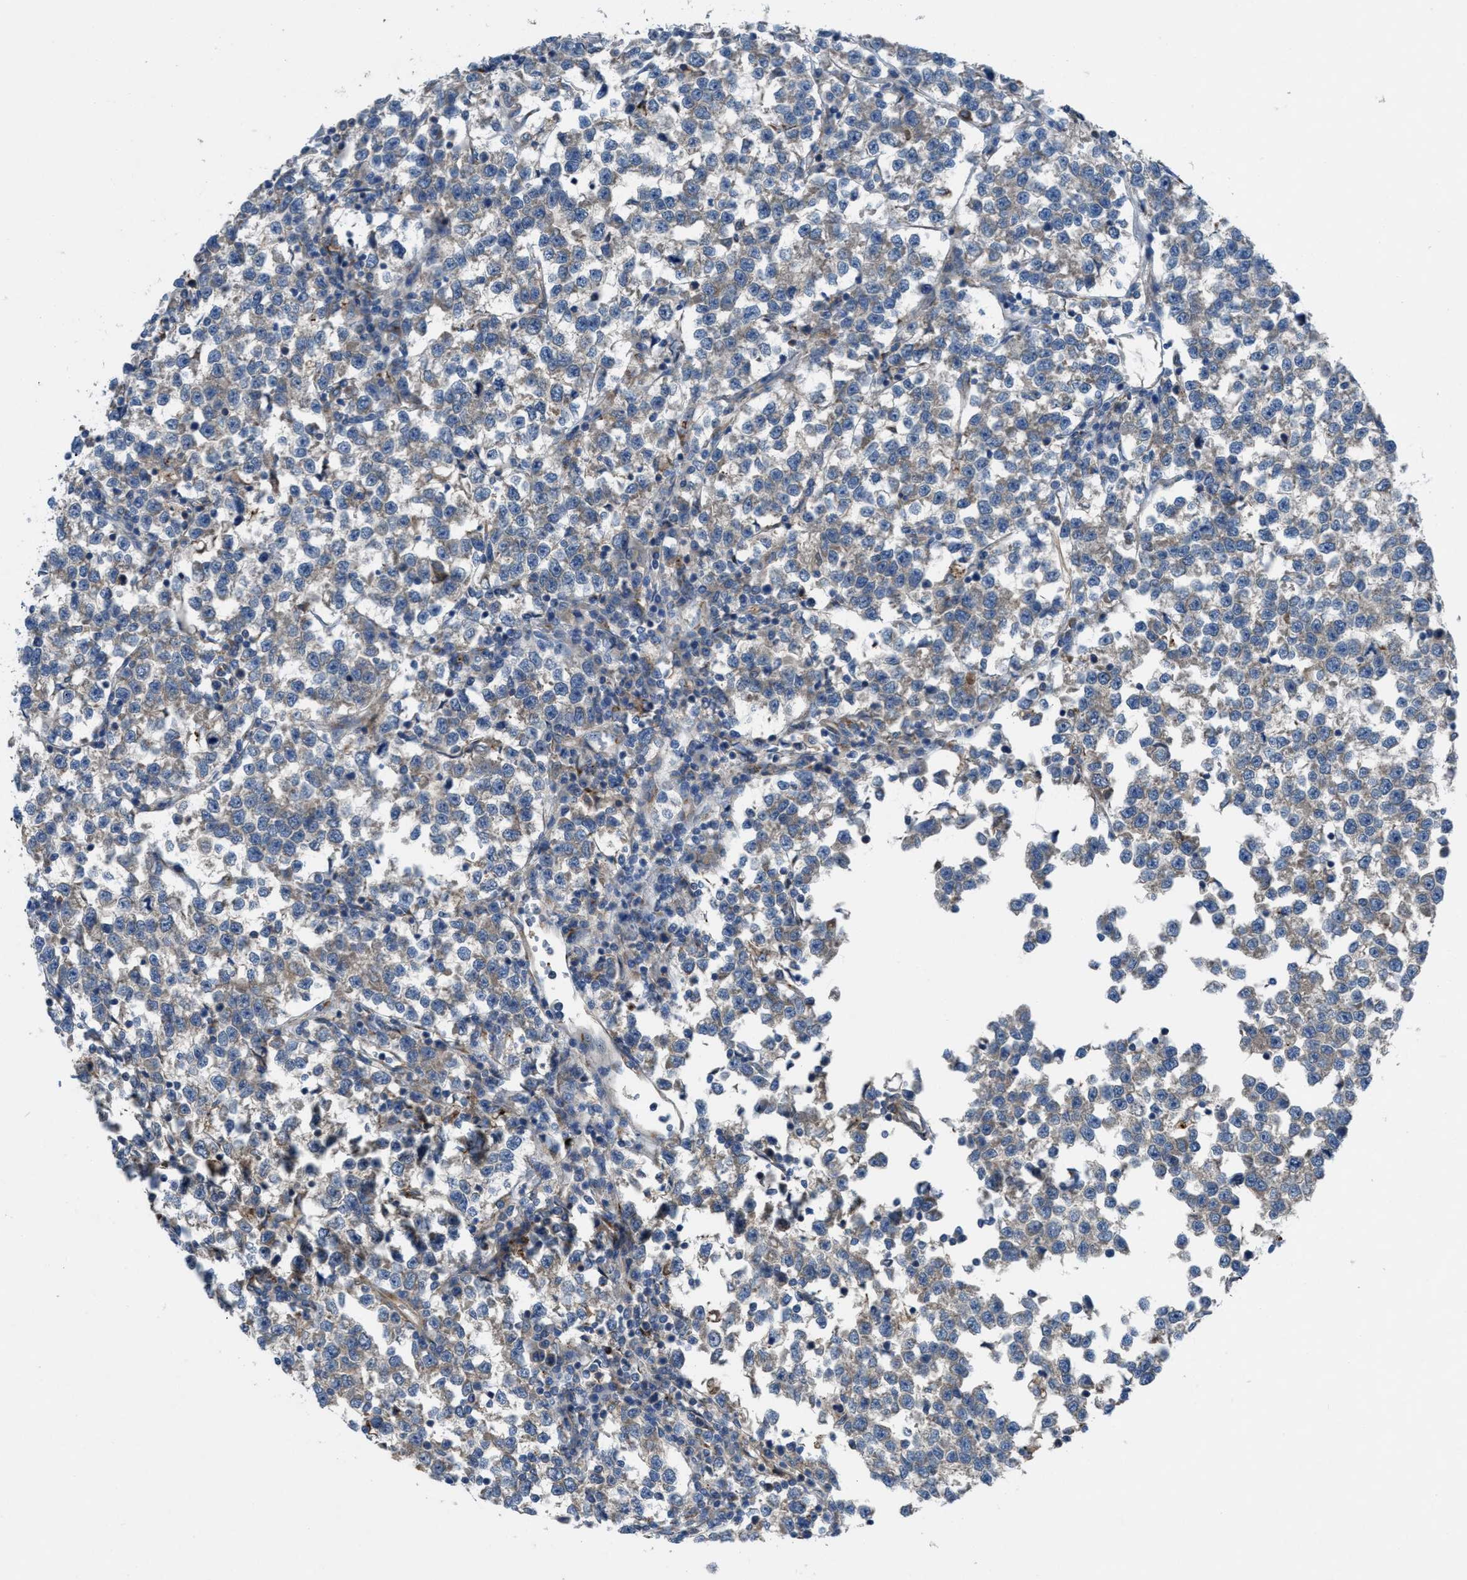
{"staining": {"intensity": "weak", "quantity": ">75%", "location": "cytoplasmic/membranous"}, "tissue": "testis cancer", "cell_type": "Tumor cells", "image_type": "cancer", "snomed": [{"axis": "morphology", "description": "Seminoma, NOS"}, {"axis": "topography", "description": "Testis"}], "caption": "A brown stain shows weak cytoplasmic/membranous staining of a protein in human testis cancer (seminoma) tumor cells.", "gene": "SLC6A9", "patient": {"sex": "male", "age": 43}}